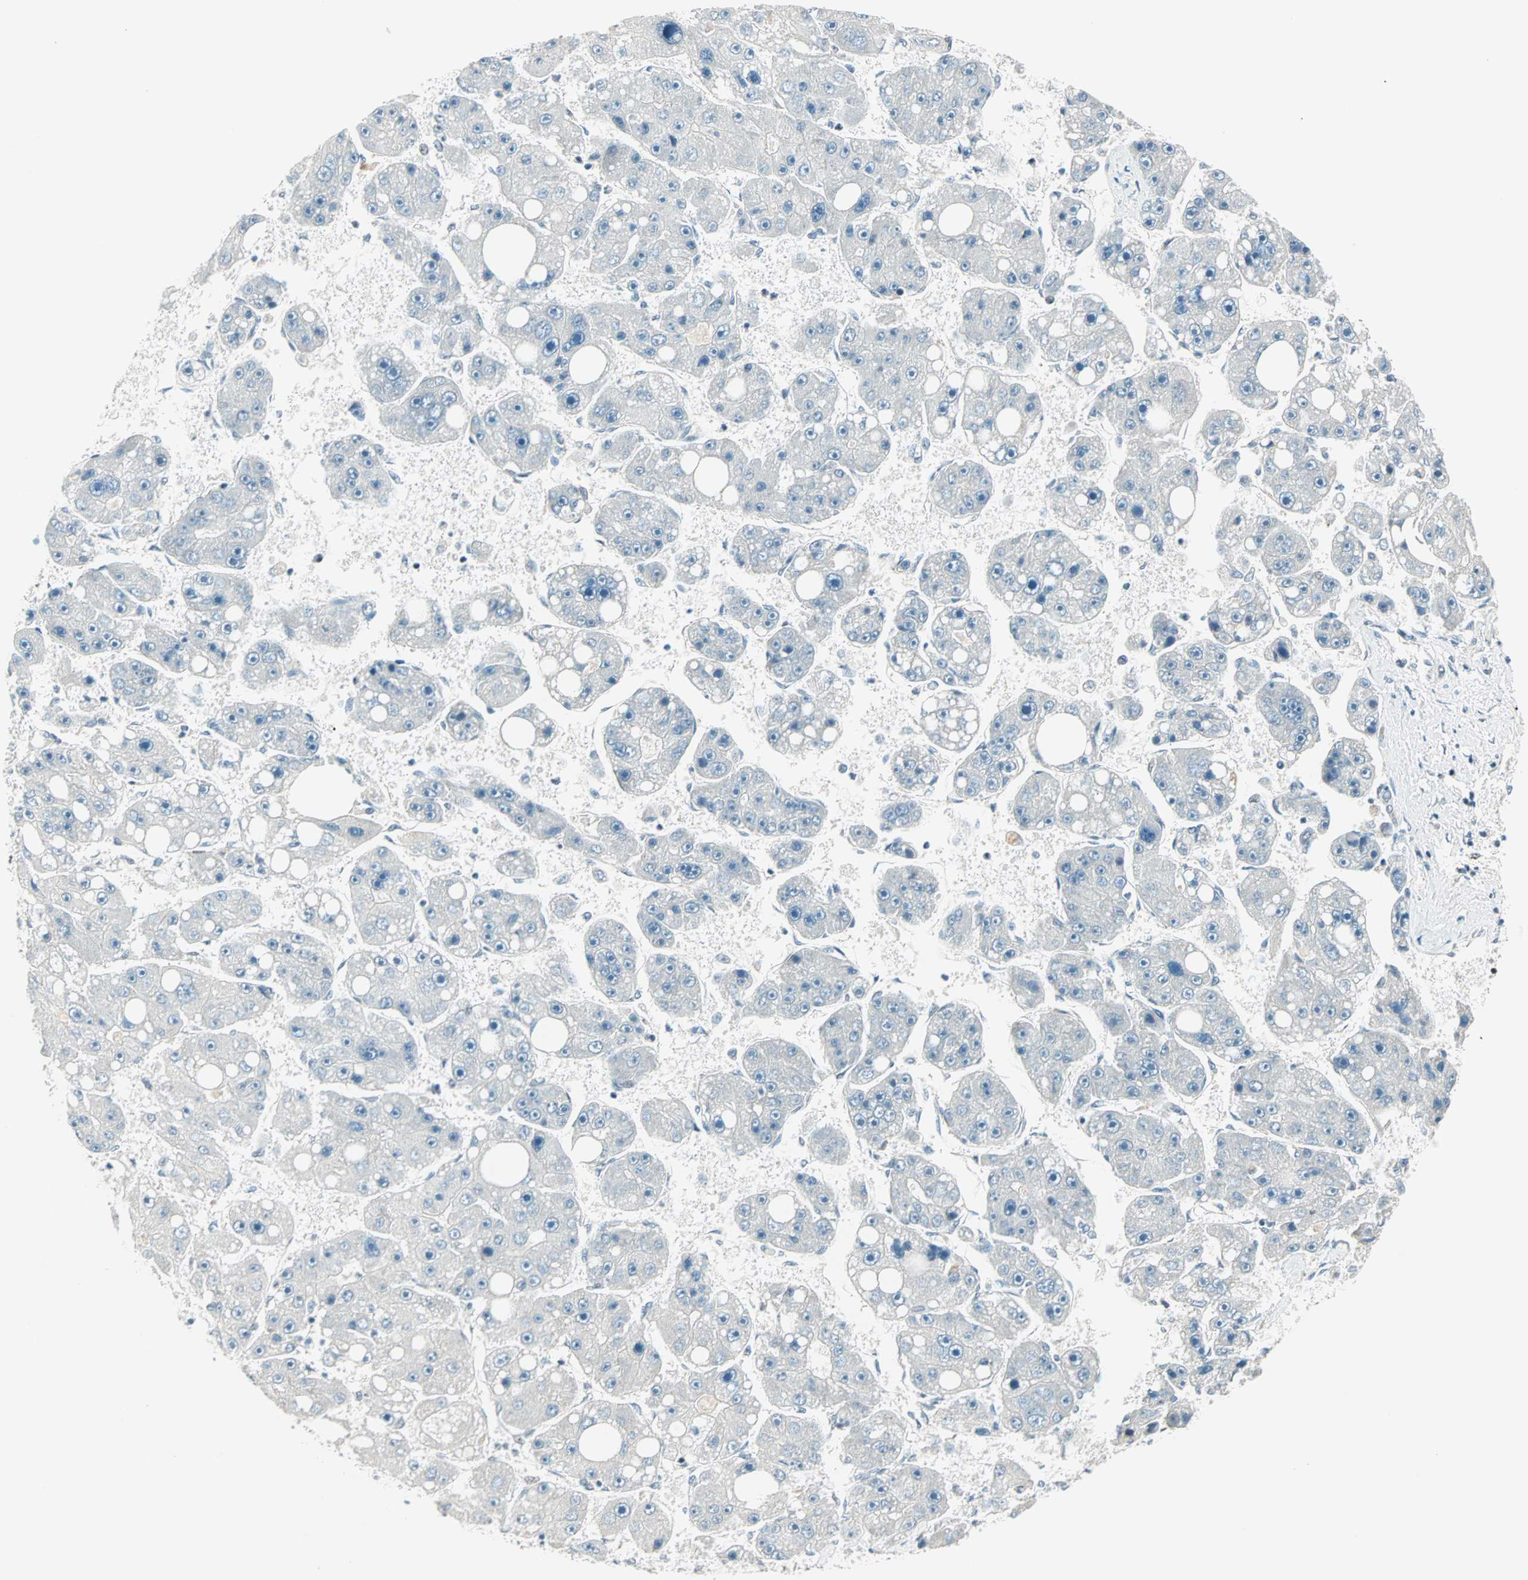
{"staining": {"intensity": "negative", "quantity": "none", "location": "none"}, "tissue": "liver cancer", "cell_type": "Tumor cells", "image_type": "cancer", "snomed": [{"axis": "morphology", "description": "Carcinoma, Hepatocellular, NOS"}, {"axis": "topography", "description": "Liver"}], "caption": "Tumor cells are negative for brown protein staining in liver hepatocellular carcinoma.", "gene": "SIN3A", "patient": {"sex": "female", "age": 61}}